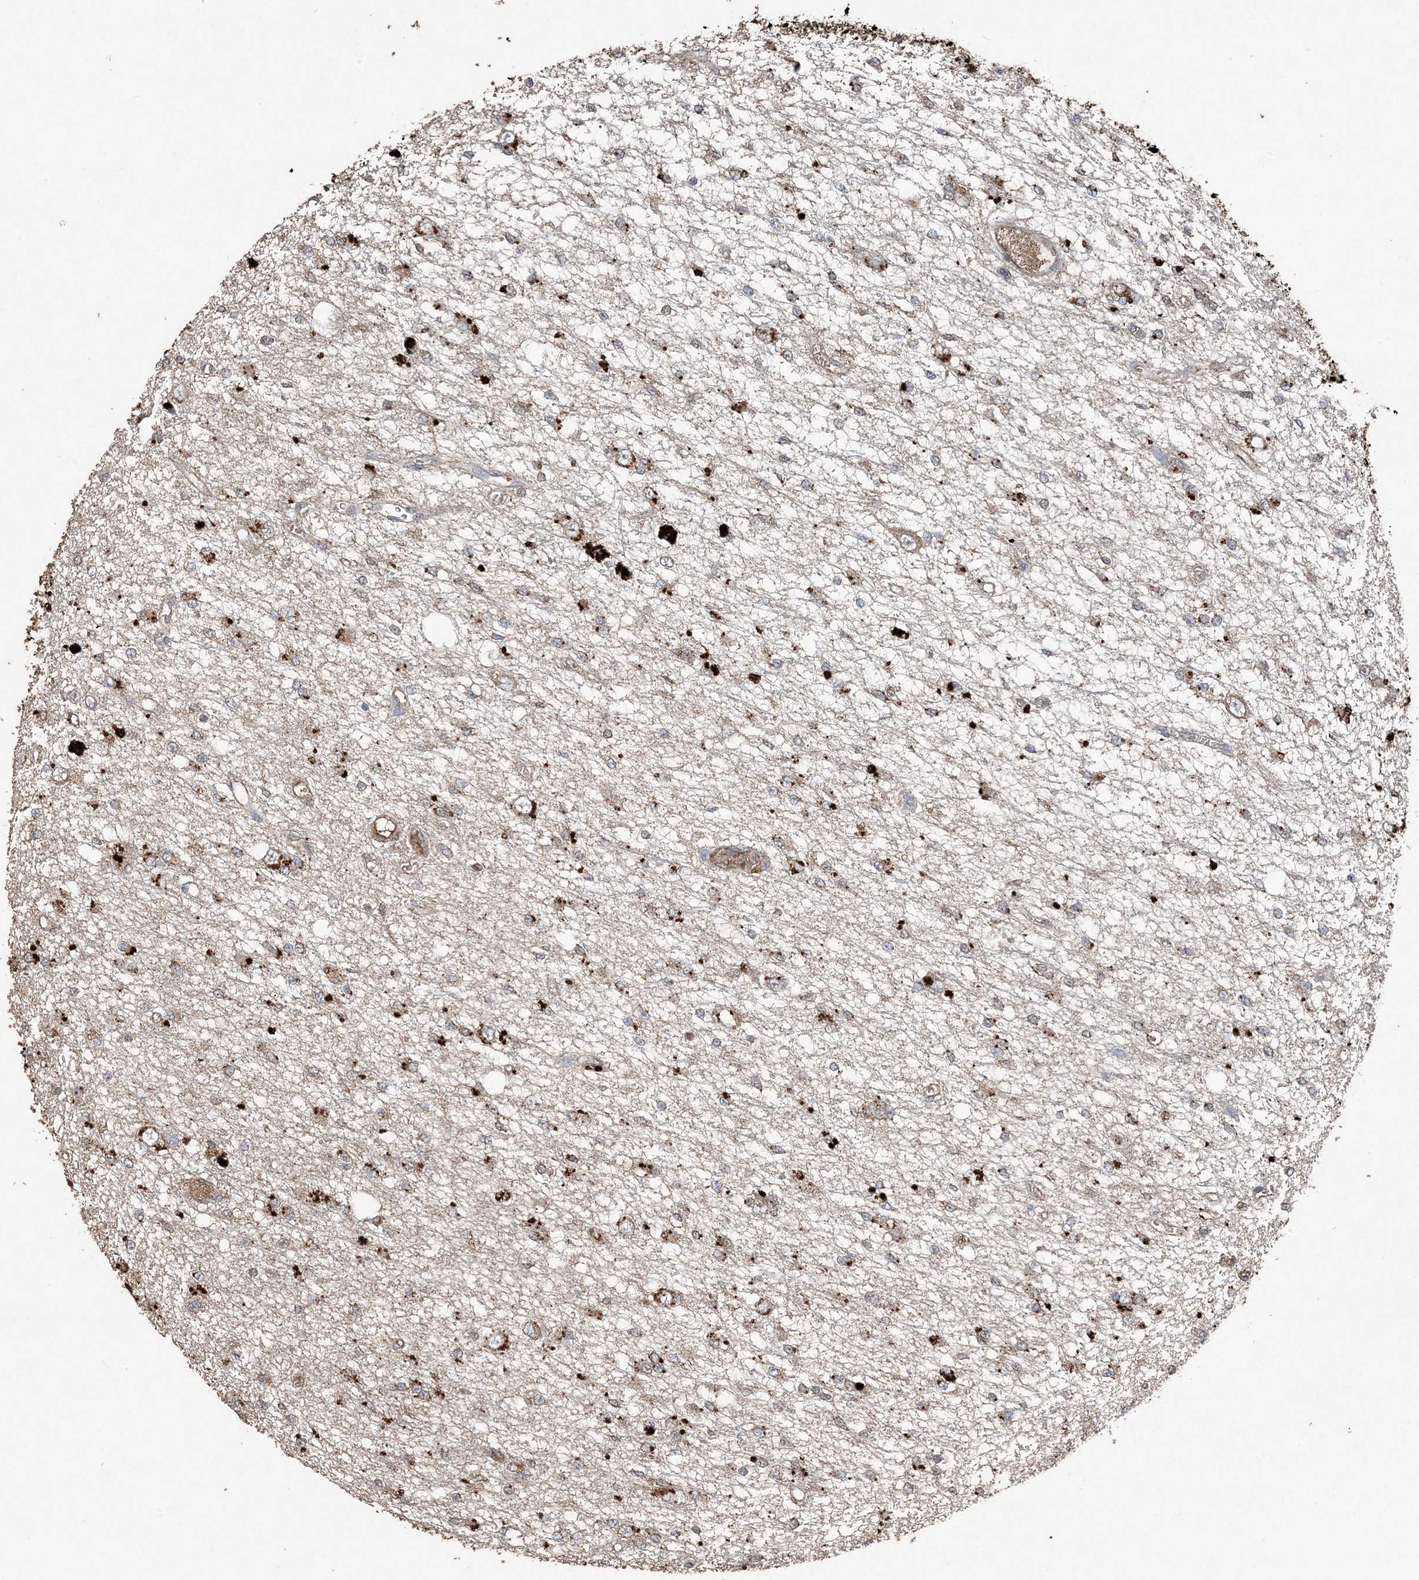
{"staining": {"intensity": "moderate", "quantity": "<25%", "location": "cytoplasmic/membranous"}, "tissue": "glioma", "cell_type": "Tumor cells", "image_type": "cancer", "snomed": [{"axis": "morphology", "description": "Glioma, malignant, Low grade"}, {"axis": "topography", "description": "Brain"}], "caption": "Immunohistochemistry (IHC) of malignant glioma (low-grade) exhibits low levels of moderate cytoplasmic/membranous positivity in about <25% of tumor cells.", "gene": "FCN3", "patient": {"sex": "male", "age": 38}}